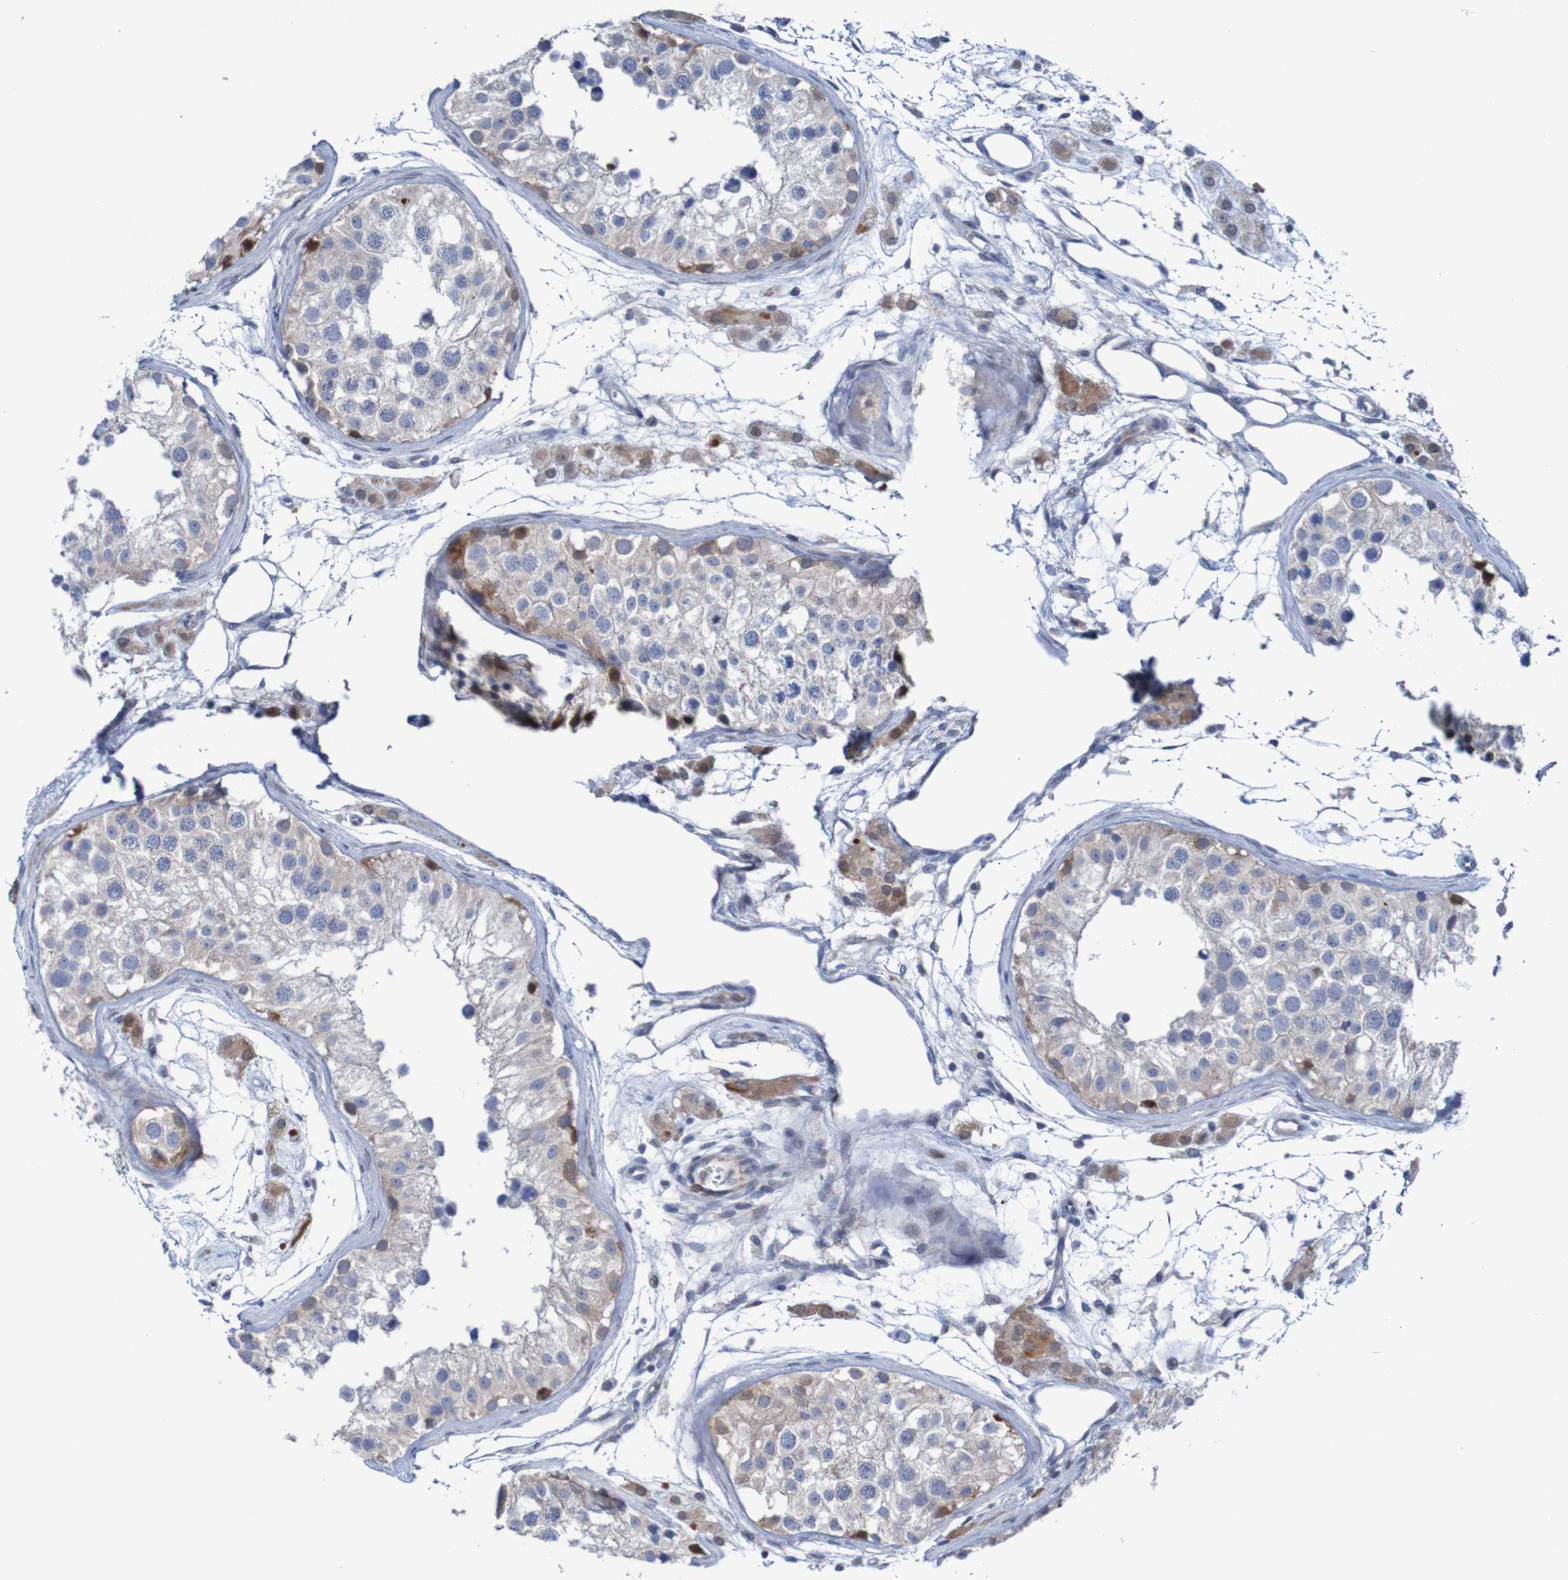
{"staining": {"intensity": "moderate", "quantity": "<25%", "location": "cytoplasmic/membranous"}, "tissue": "testis", "cell_type": "Cells in seminiferous ducts", "image_type": "normal", "snomed": [{"axis": "morphology", "description": "Normal tissue, NOS"}, {"axis": "morphology", "description": "Adenocarcinoma, metastatic, NOS"}, {"axis": "topography", "description": "Testis"}], "caption": "Testis stained with immunohistochemistry (IHC) demonstrates moderate cytoplasmic/membranous staining in about <25% of cells in seminiferous ducts.", "gene": "ANGPT4", "patient": {"sex": "male", "age": 26}}